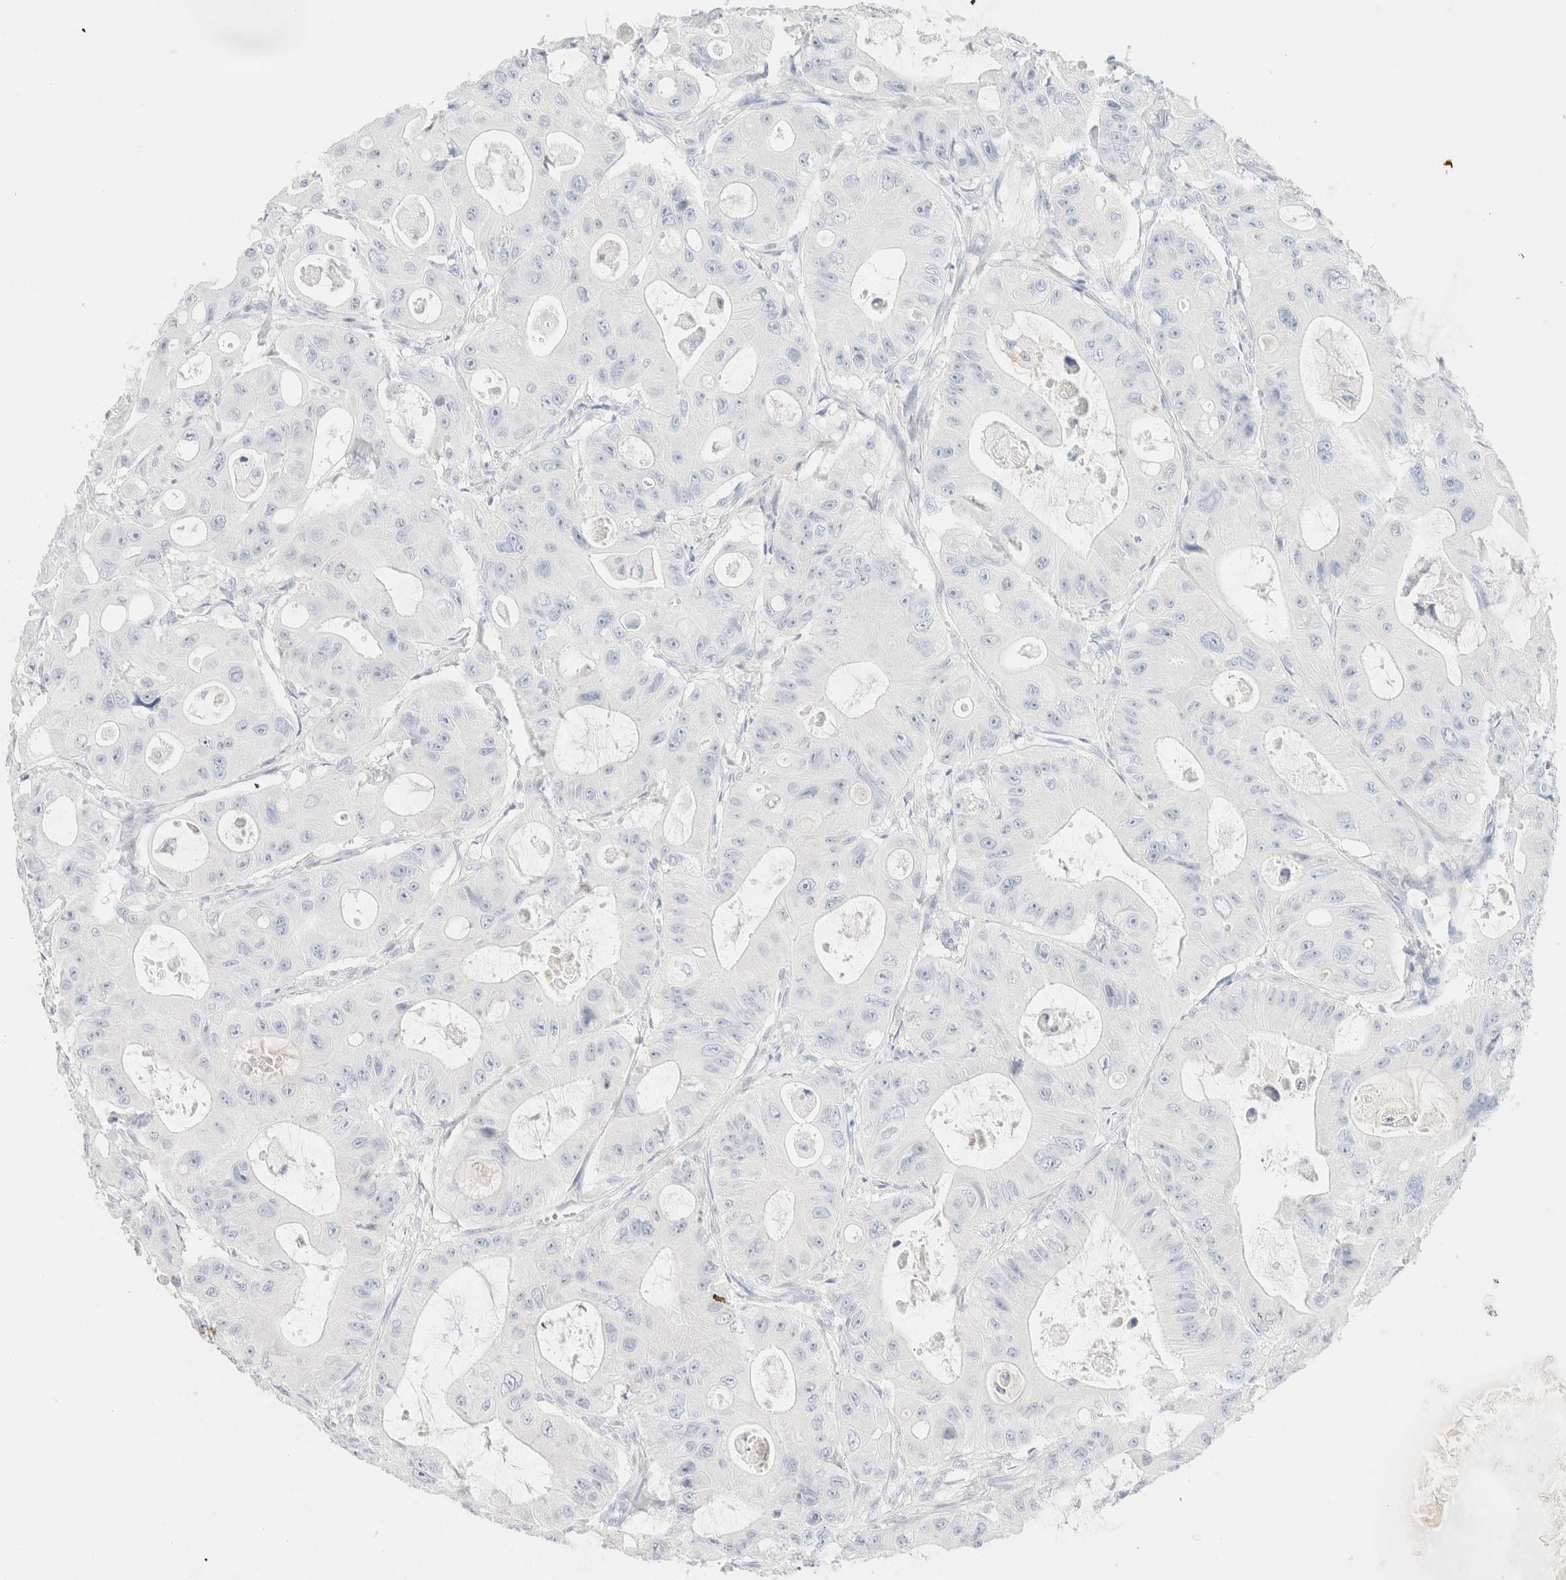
{"staining": {"intensity": "negative", "quantity": "none", "location": "none"}, "tissue": "colorectal cancer", "cell_type": "Tumor cells", "image_type": "cancer", "snomed": [{"axis": "morphology", "description": "Adenocarcinoma, NOS"}, {"axis": "topography", "description": "Colon"}], "caption": "Immunohistochemistry of human adenocarcinoma (colorectal) shows no positivity in tumor cells. (DAB IHC, high magnification).", "gene": "IKZF3", "patient": {"sex": "female", "age": 46}}